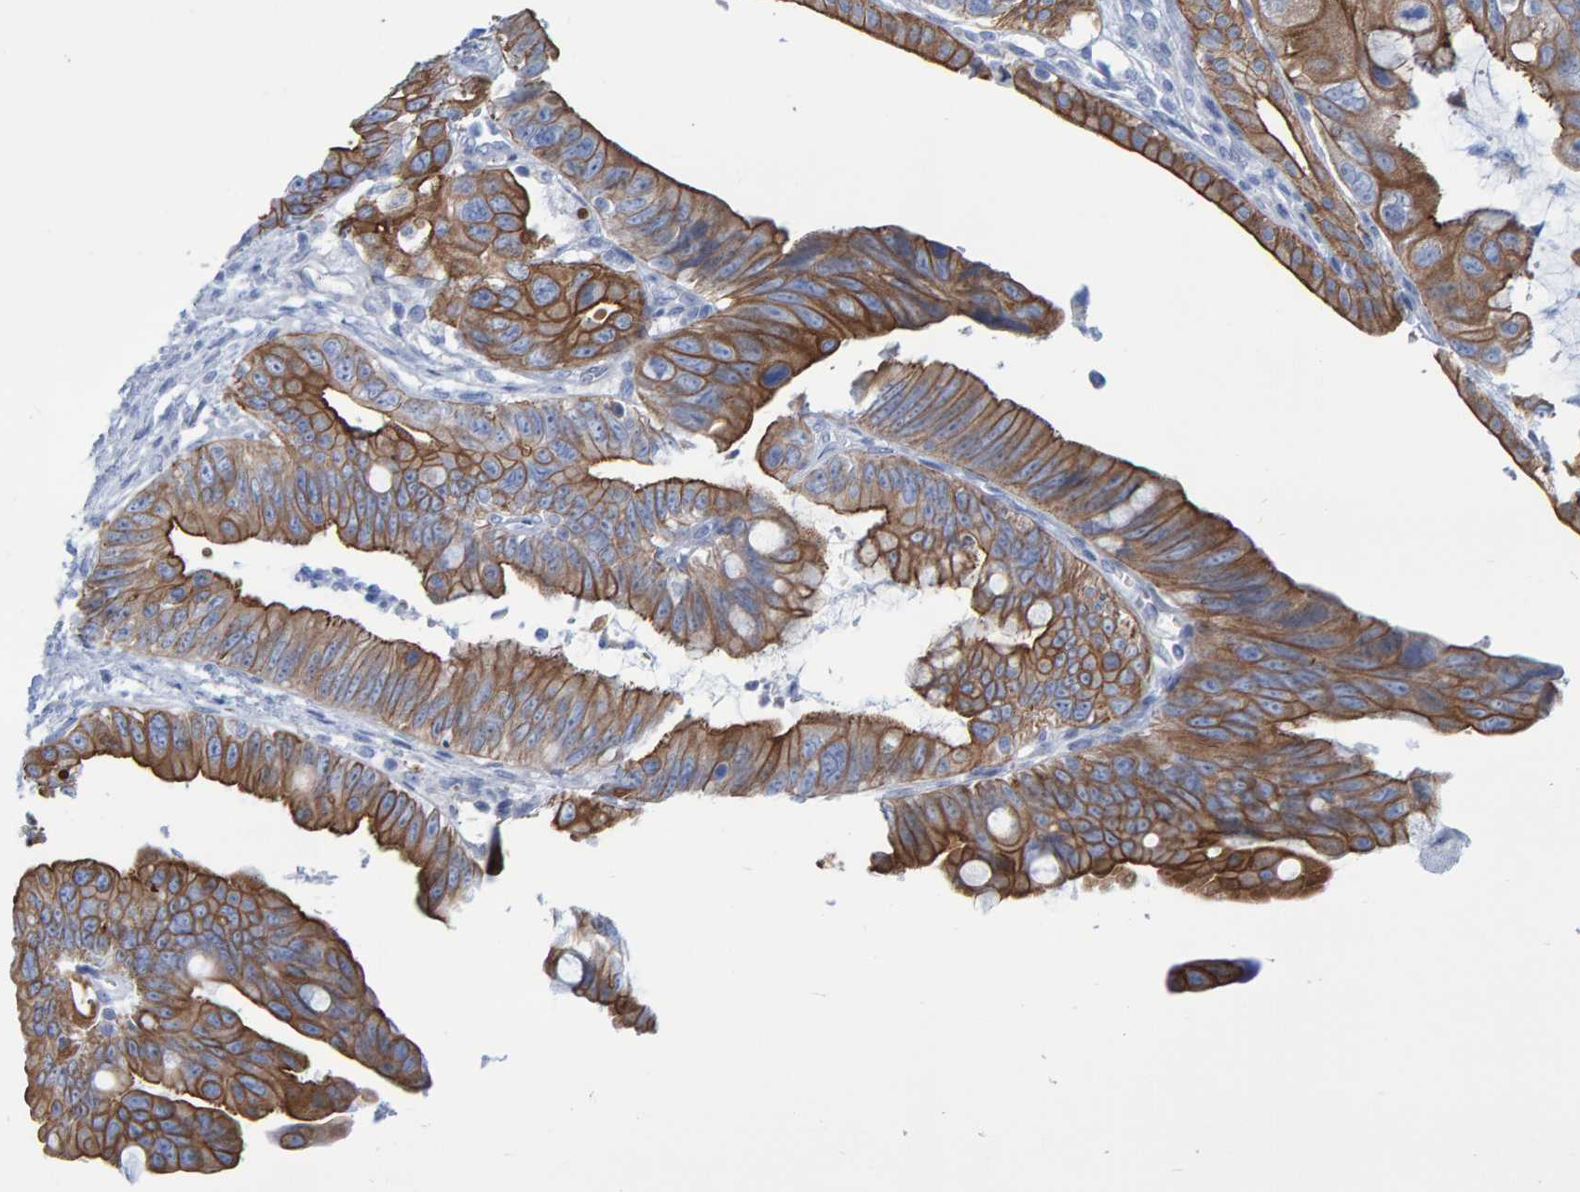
{"staining": {"intensity": "moderate", "quantity": ">75%", "location": "cytoplasmic/membranous"}, "tissue": "pancreatic cancer", "cell_type": "Tumor cells", "image_type": "cancer", "snomed": [{"axis": "morphology", "description": "Adenocarcinoma, NOS"}, {"axis": "topography", "description": "Pancreas"}], "caption": "Adenocarcinoma (pancreatic) was stained to show a protein in brown. There is medium levels of moderate cytoplasmic/membranous expression in approximately >75% of tumor cells. (DAB (3,3'-diaminobenzidine) = brown stain, brightfield microscopy at high magnification).", "gene": "JAKMIP3", "patient": {"sex": "female", "age": 72}}